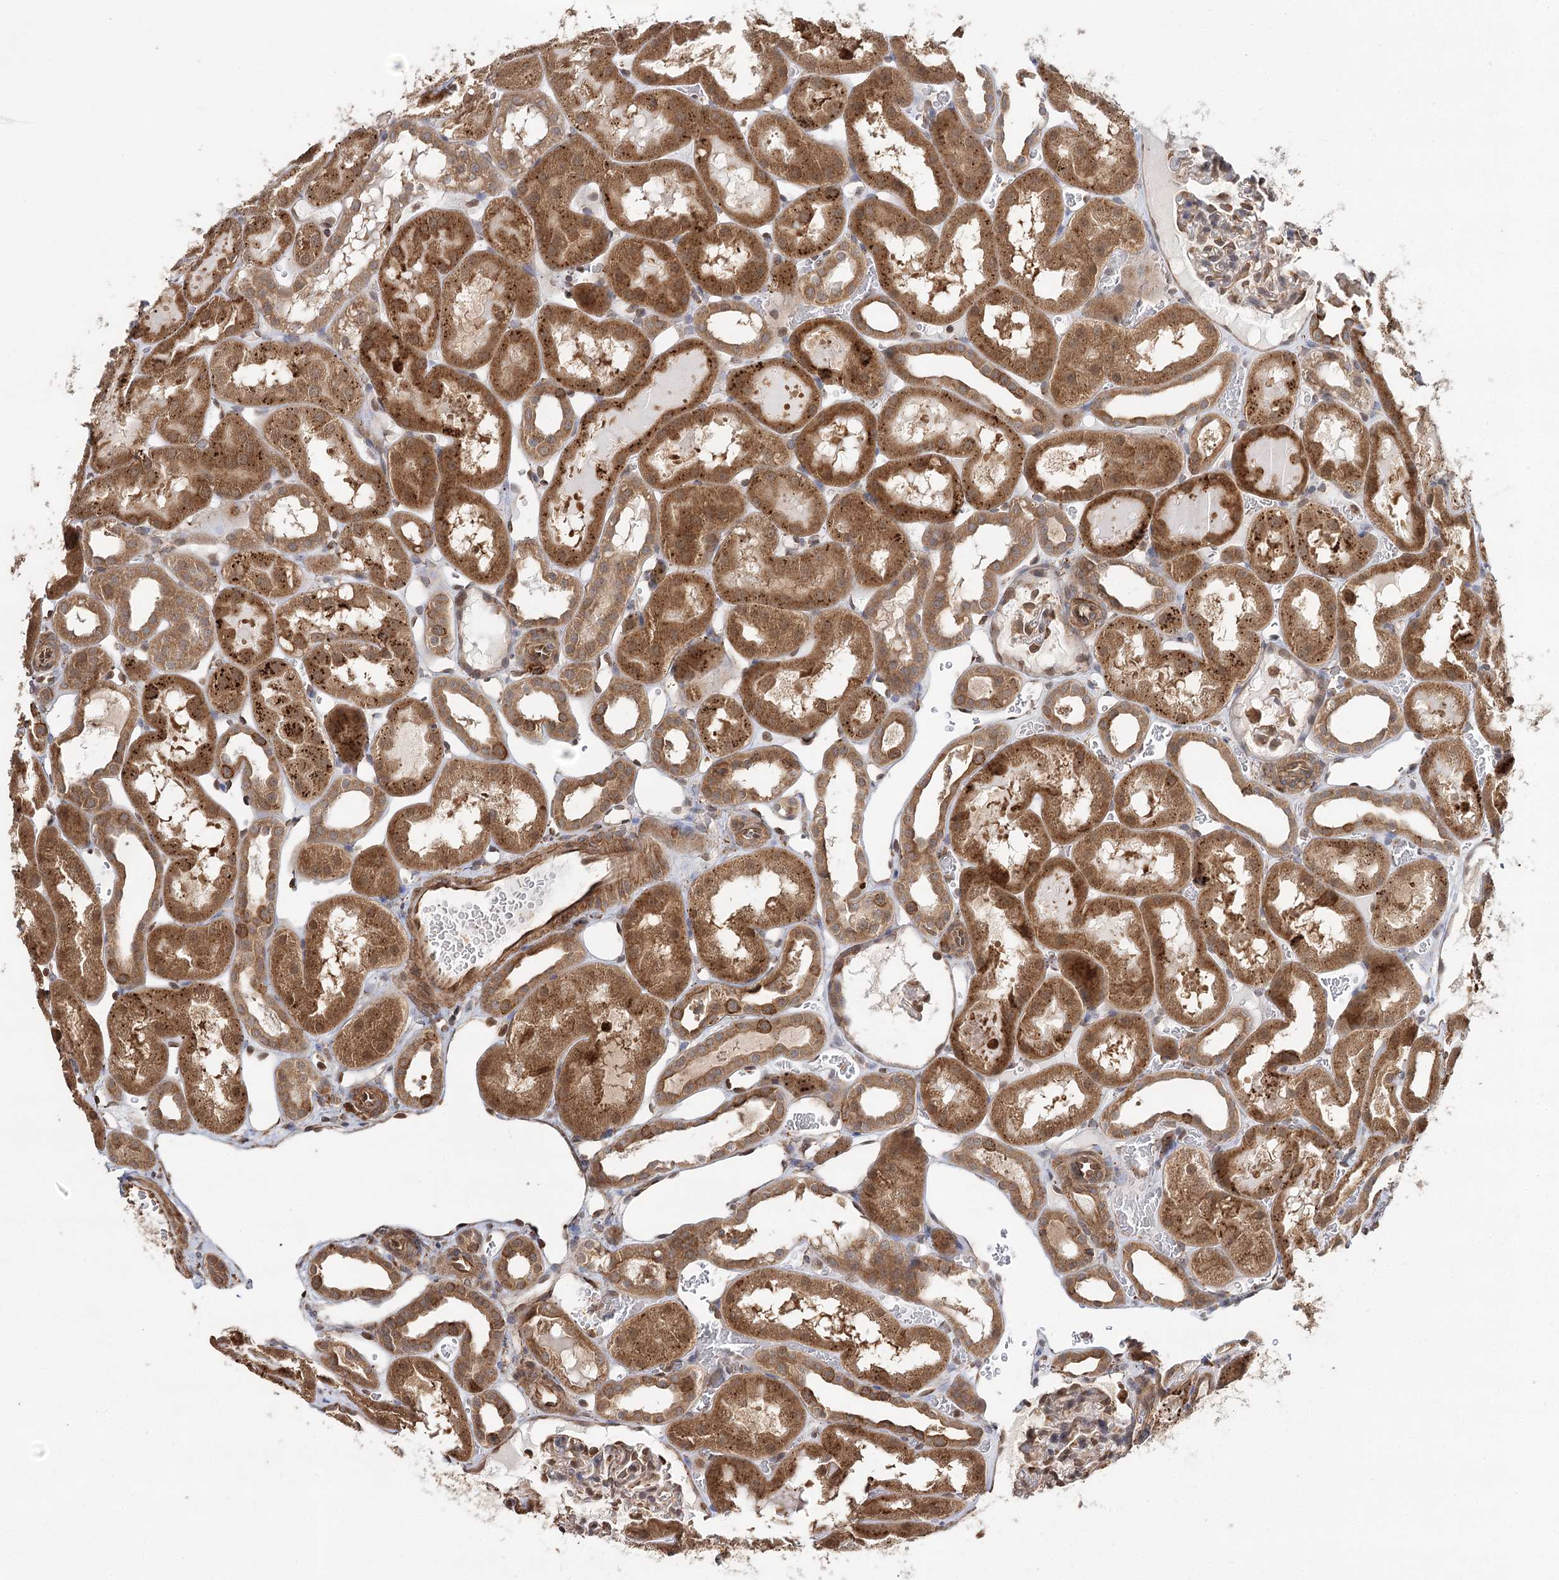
{"staining": {"intensity": "moderate", "quantity": ">75%", "location": "cytoplasmic/membranous"}, "tissue": "kidney", "cell_type": "Cells in glomeruli", "image_type": "normal", "snomed": [{"axis": "morphology", "description": "Normal tissue, NOS"}, {"axis": "topography", "description": "Kidney"}, {"axis": "topography", "description": "Urinary bladder"}], "caption": "IHC photomicrograph of normal kidney: kidney stained using immunohistochemistry (IHC) shows medium levels of moderate protein expression localized specifically in the cytoplasmic/membranous of cells in glomeruli, appearing as a cytoplasmic/membranous brown color.", "gene": "DNAJB14", "patient": {"sex": "male", "age": 16}}